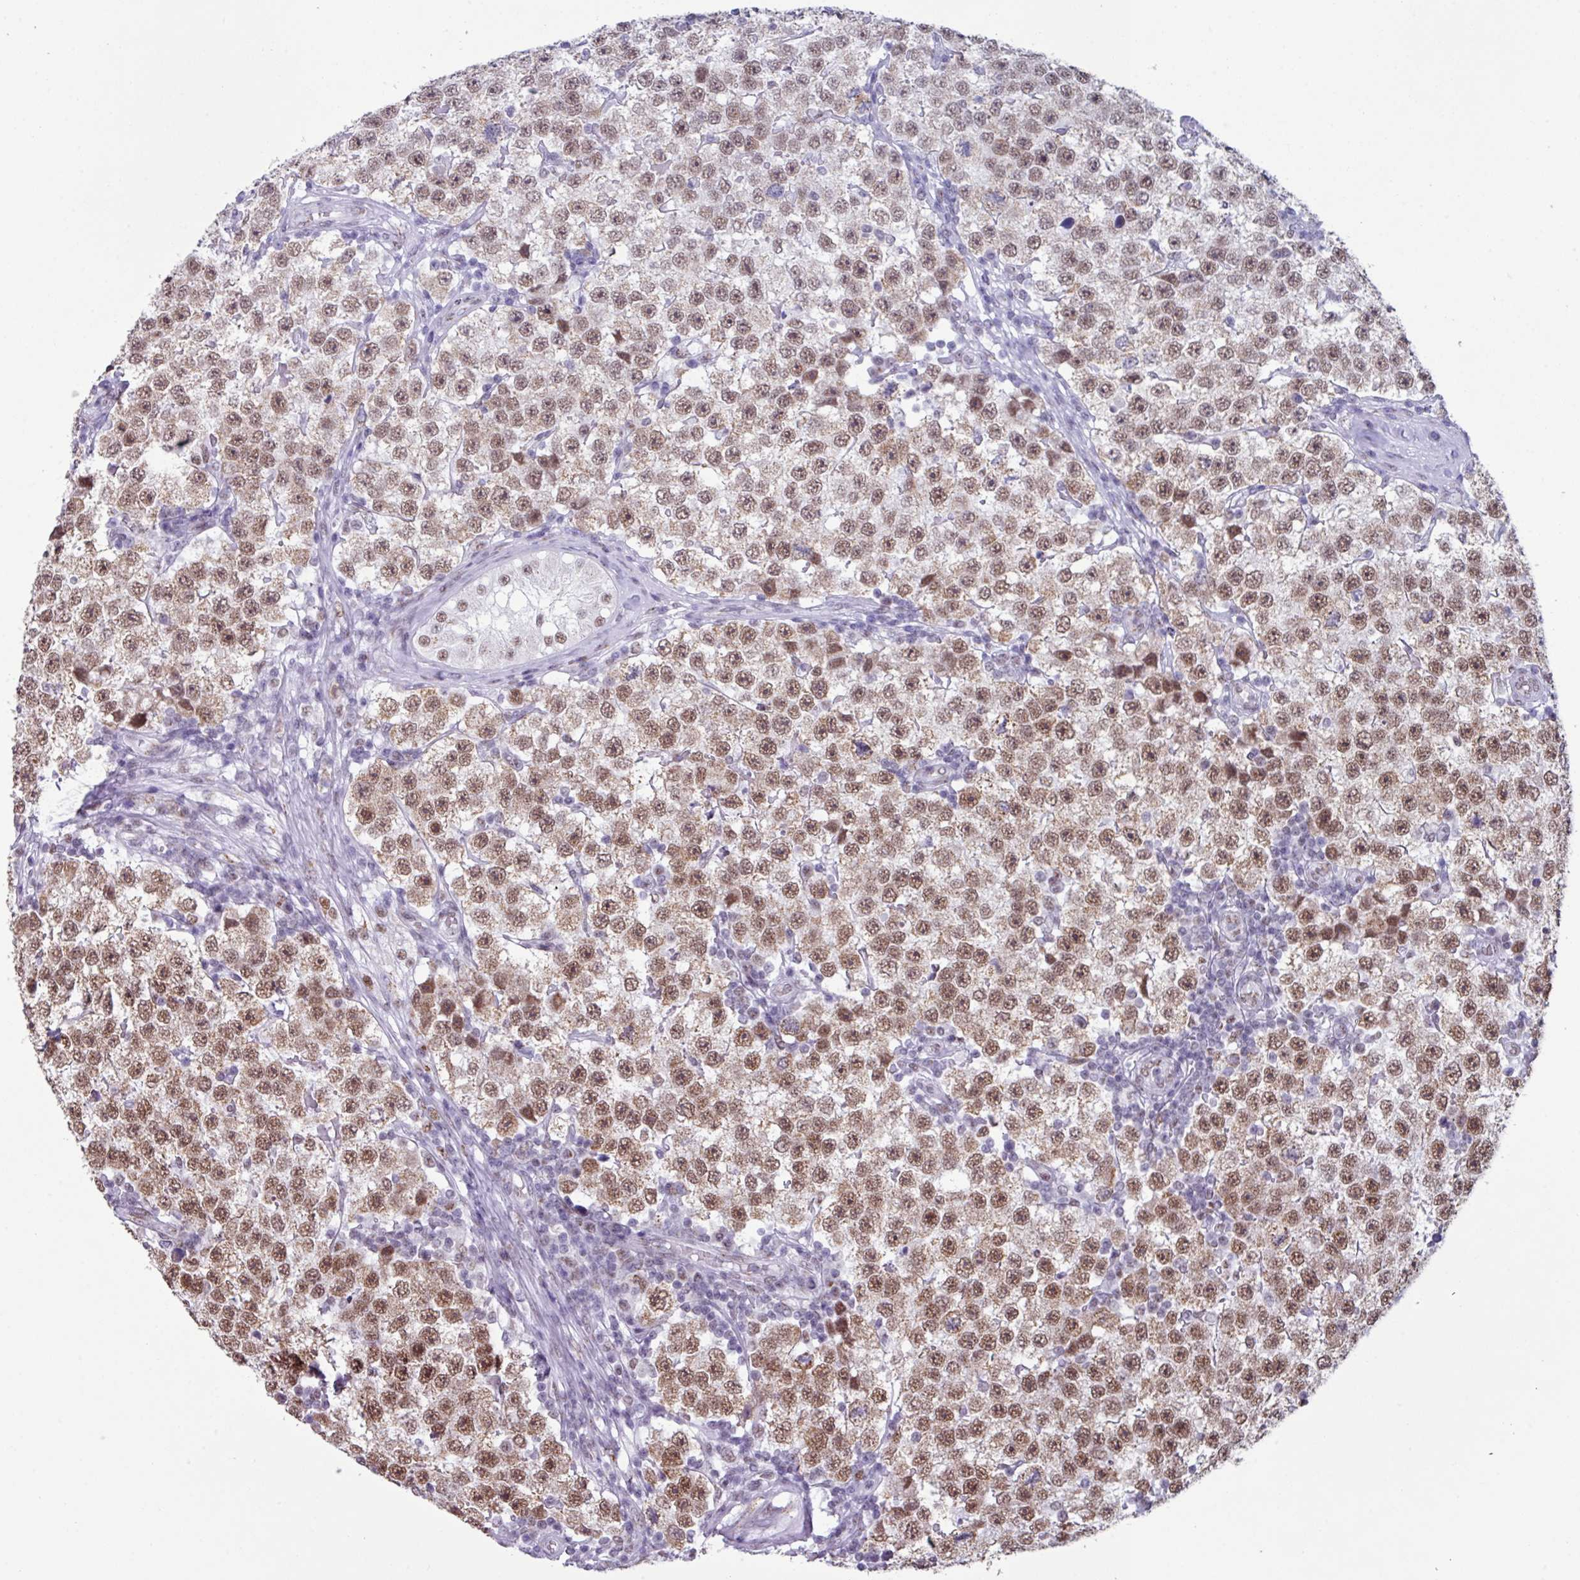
{"staining": {"intensity": "moderate", "quantity": ">75%", "location": "nuclear"}, "tissue": "testis cancer", "cell_type": "Tumor cells", "image_type": "cancer", "snomed": [{"axis": "morphology", "description": "Seminoma, NOS"}, {"axis": "topography", "description": "Testis"}], "caption": "Immunohistochemistry of human testis seminoma shows medium levels of moderate nuclear positivity in approximately >75% of tumor cells.", "gene": "PUF60", "patient": {"sex": "male", "age": 34}}